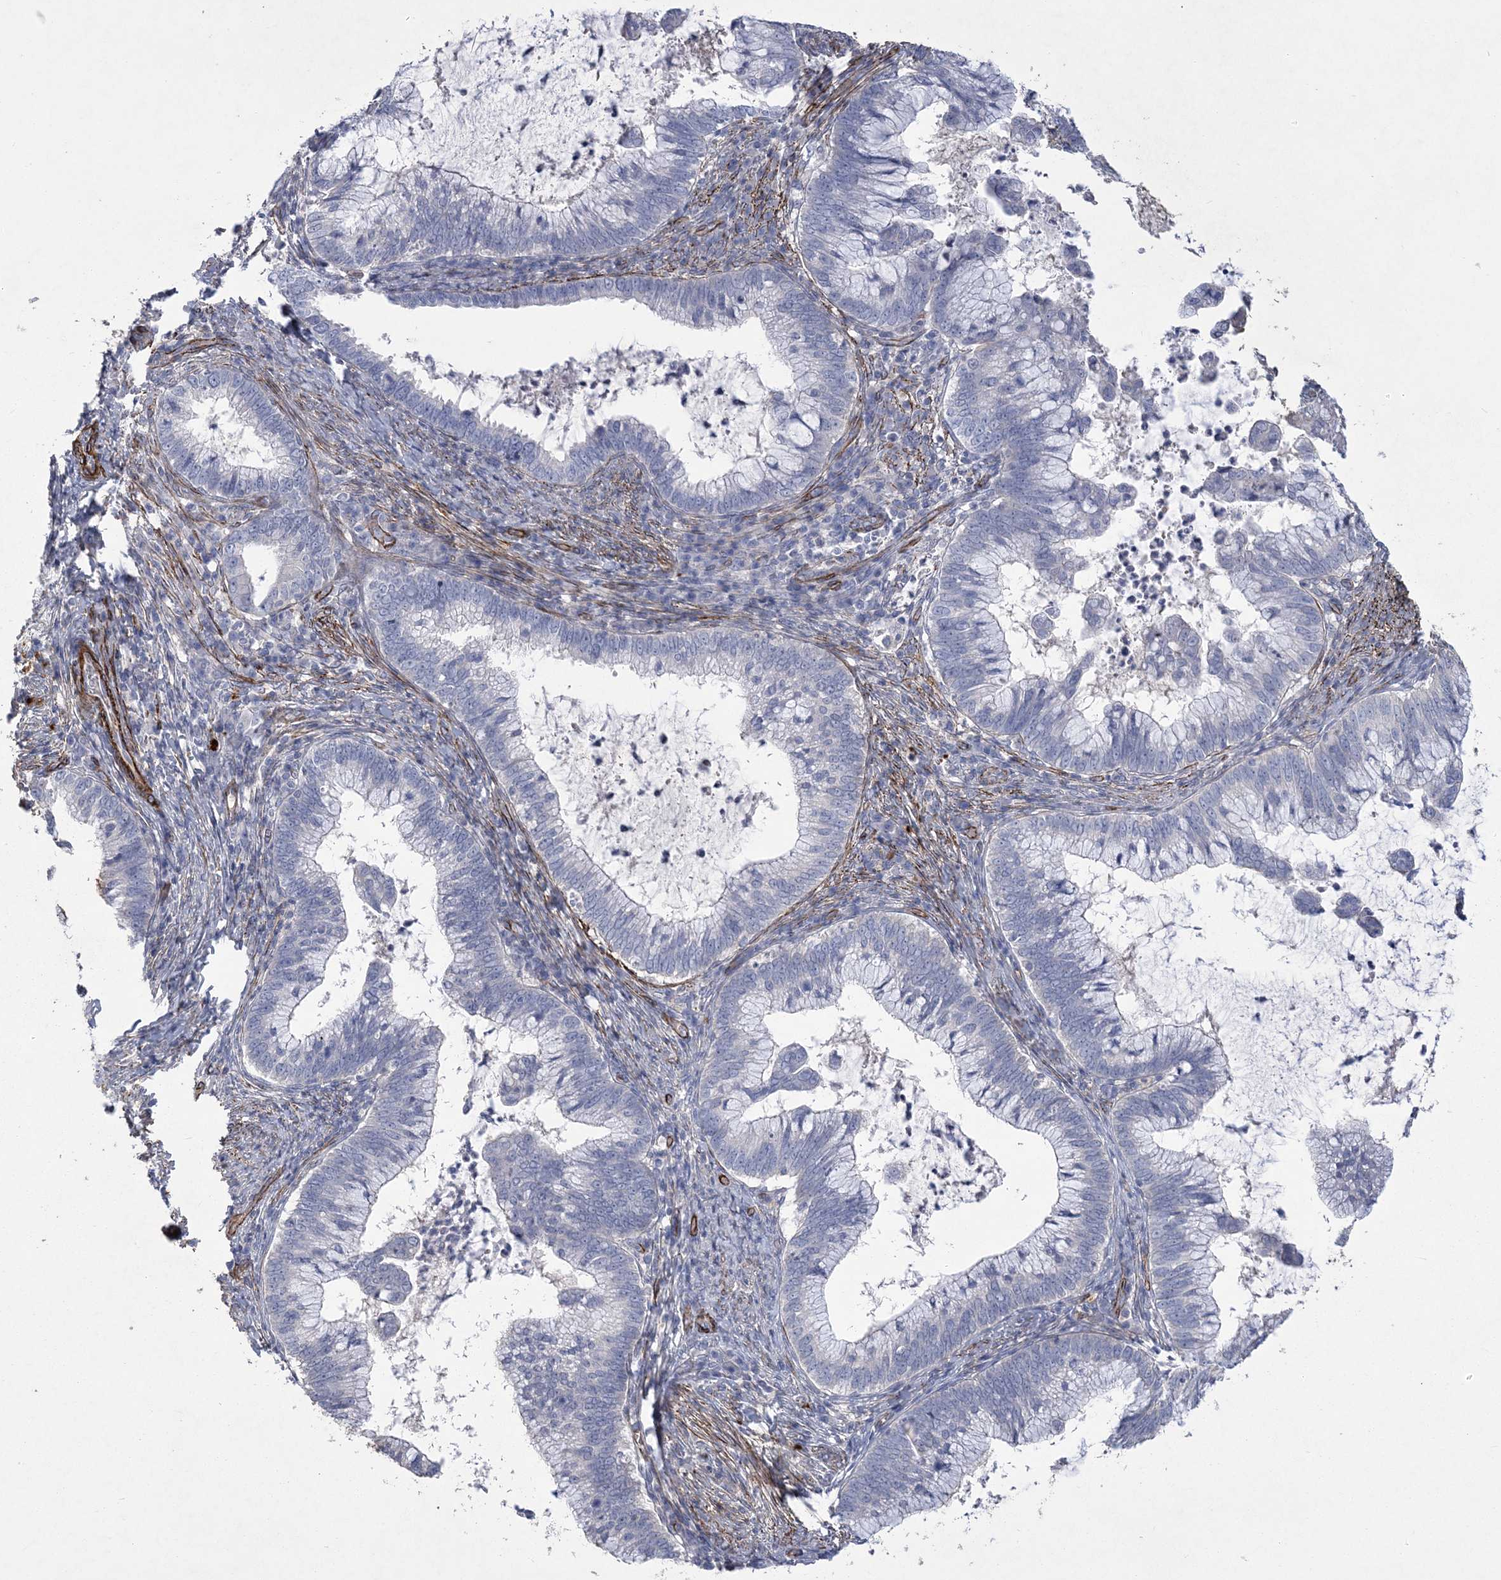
{"staining": {"intensity": "negative", "quantity": "none", "location": "none"}, "tissue": "cervical cancer", "cell_type": "Tumor cells", "image_type": "cancer", "snomed": [{"axis": "morphology", "description": "Adenocarcinoma, NOS"}, {"axis": "topography", "description": "Cervix"}], "caption": "Tumor cells show no significant protein positivity in cervical adenocarcinoma.", "gene": "ARSJ", "patient": {"sex": "female", "age": 36}}